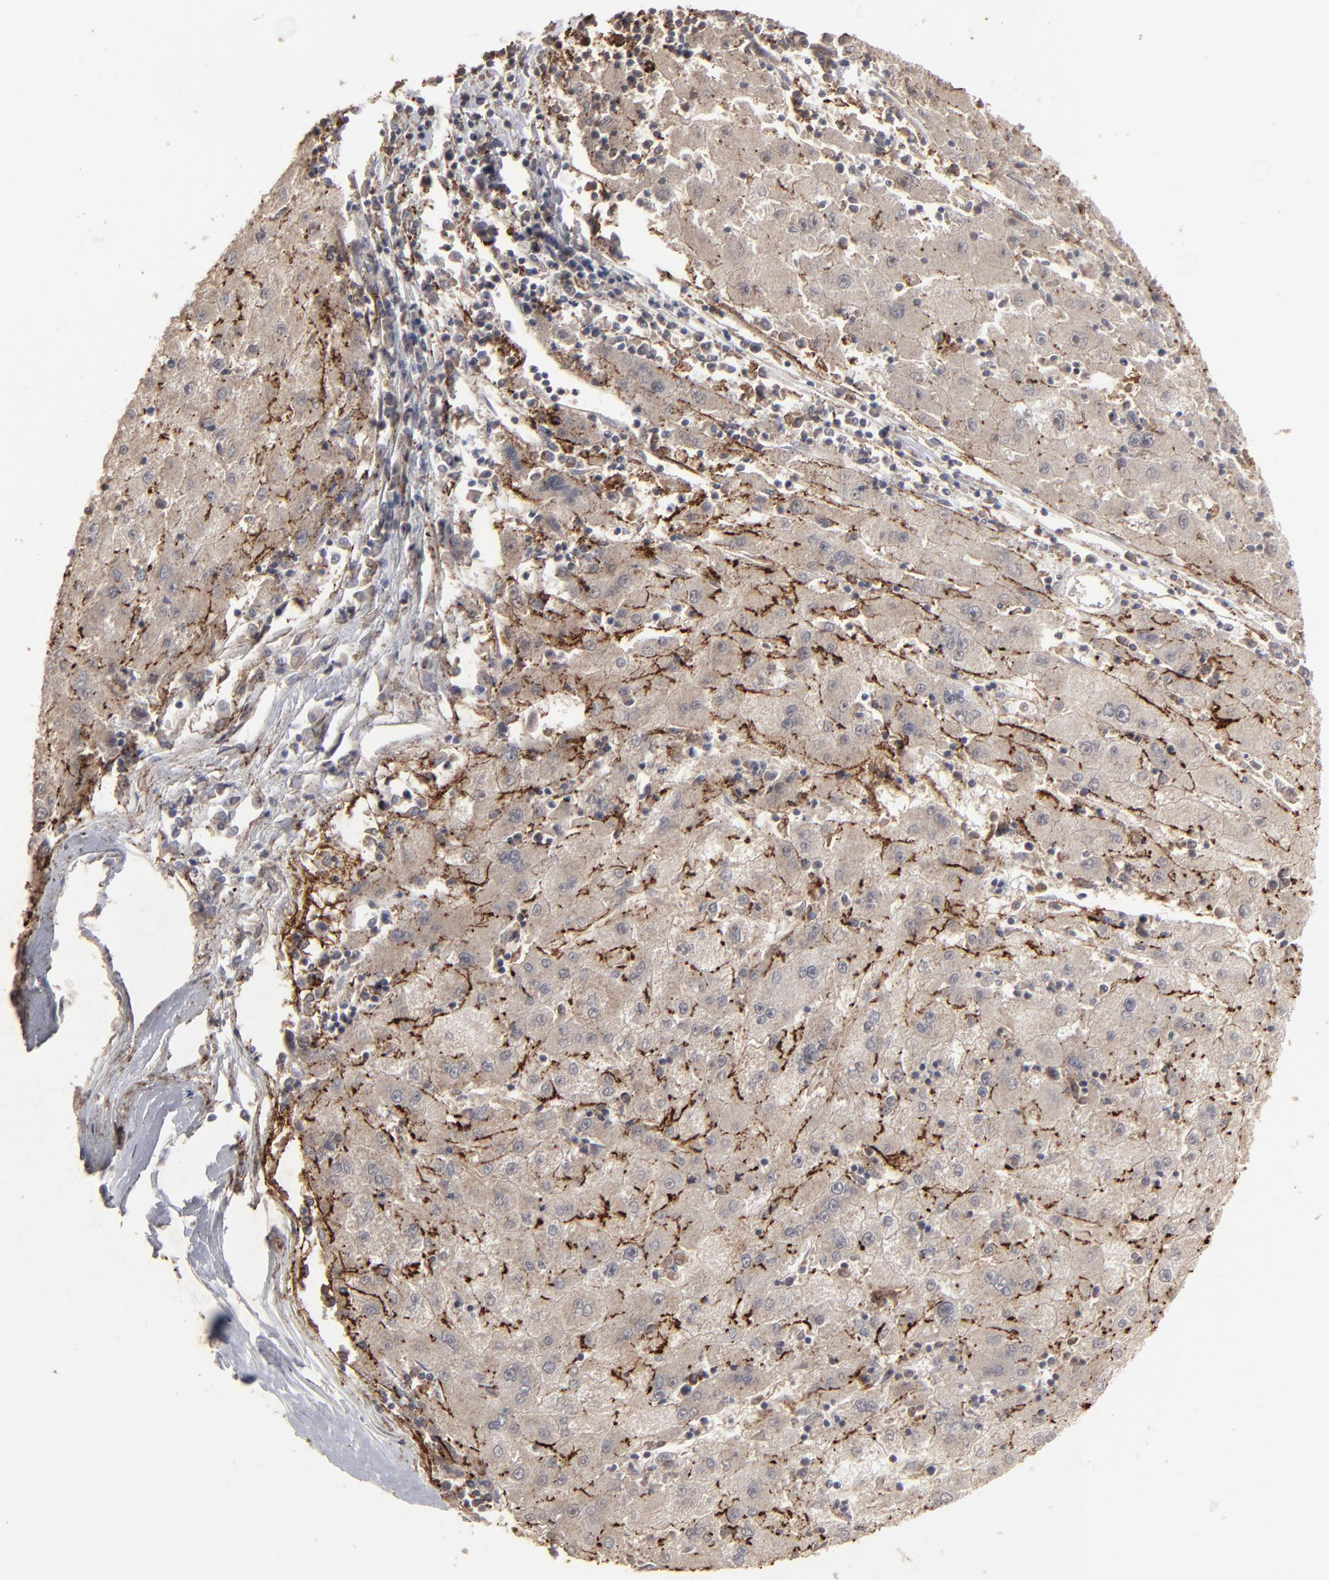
{"staining": {"intensity": "moderate", "quantity": ">75%", "location": "cytoplasmic/membranous"}, "tissue": "liver cancer", "cell_type": "Tumor cells", "image_type": "cancer", "snomed": [{"axis": "morphology", "description": "Carcinoma, Hepatocellular, NOS"}, {"axis": "topography", "description": "Liver"}], "caption": "Protein analysis of hepatocellular carcinoma (liver) tissue demonstrates moderate cytoplasmic/membranous staining in approximately >75% of tumor cells.", "gene": "SLC22A17", "patient": {"sex": "male", "age": 72}}